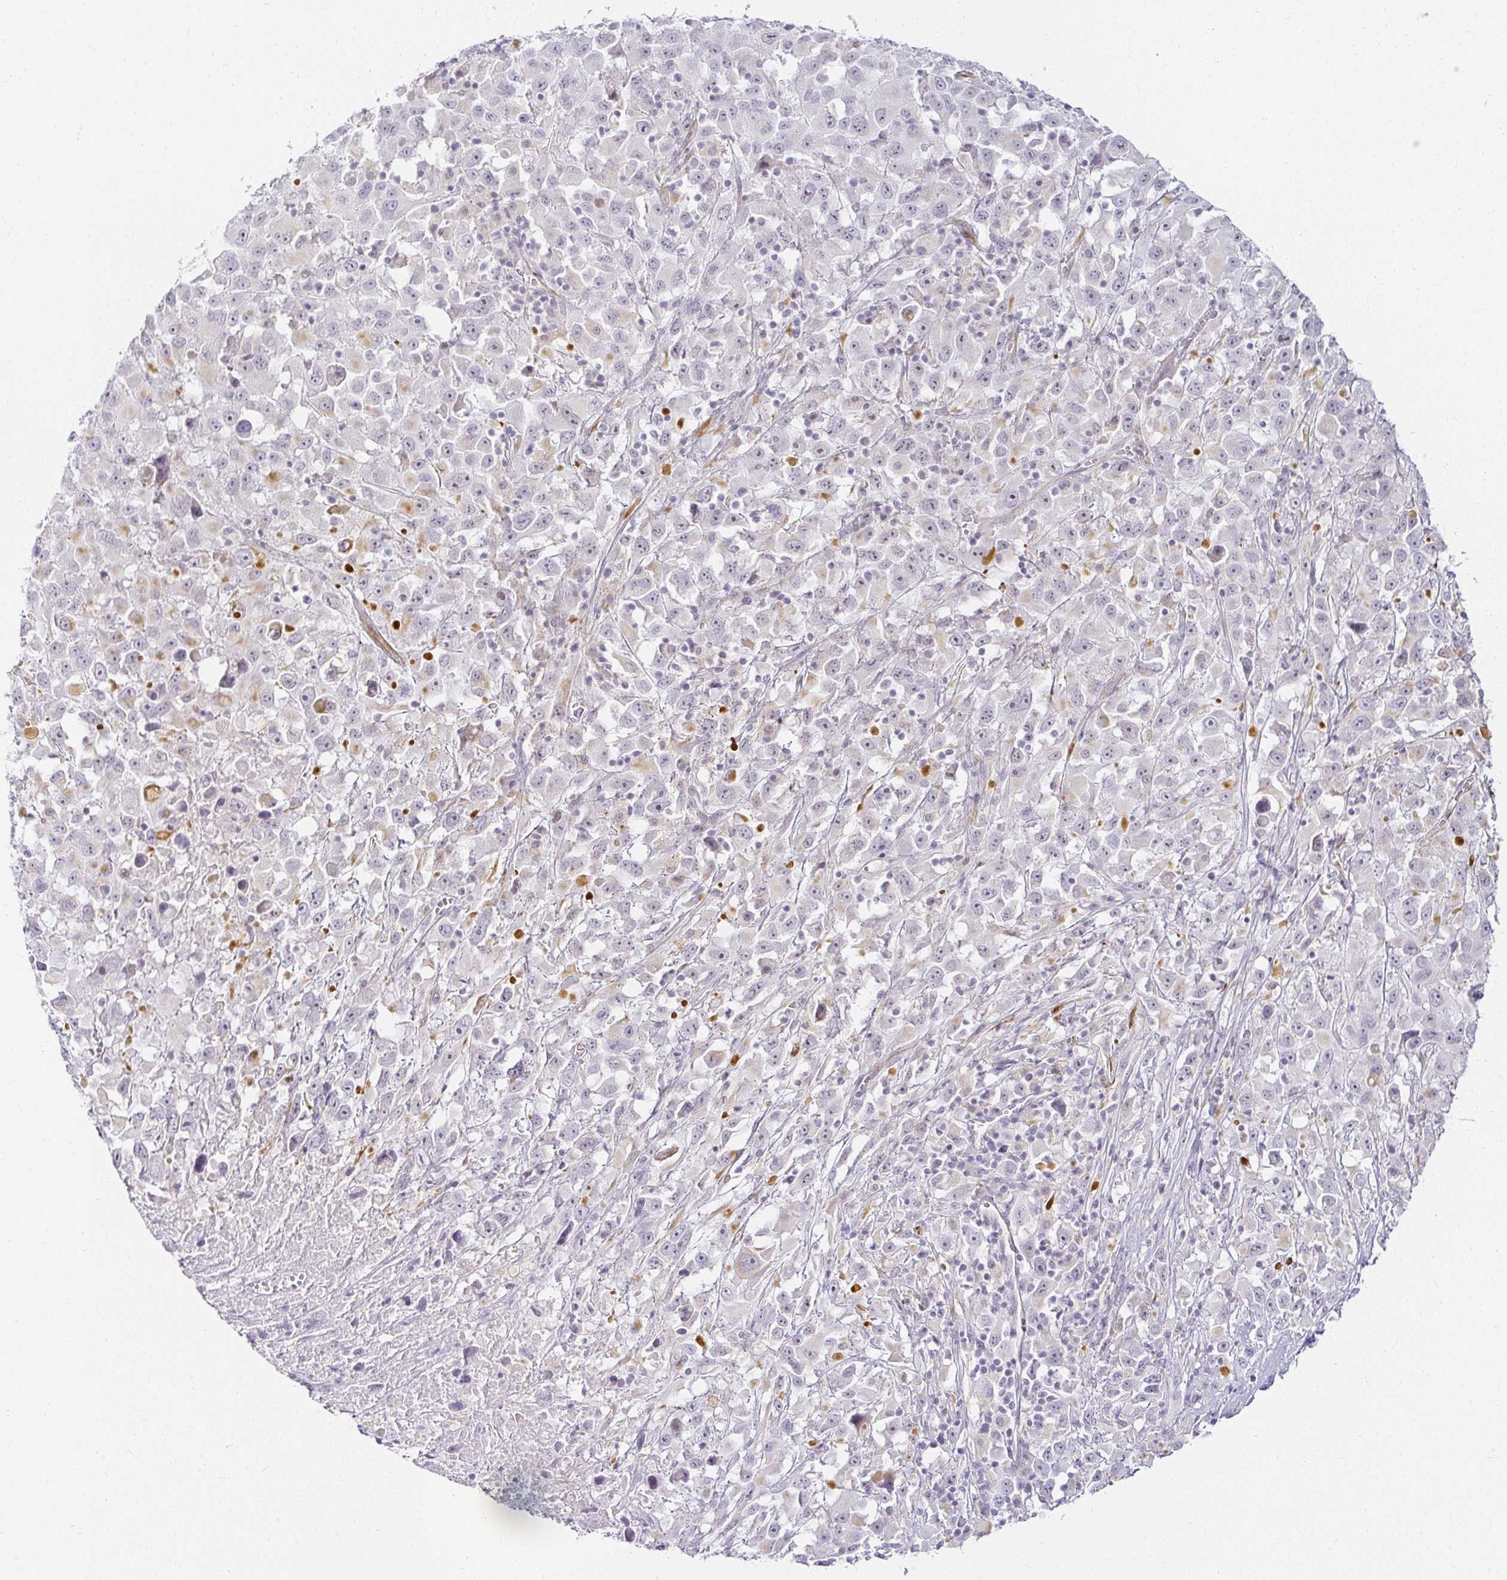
{"staining": {"intensity": "negative", "quantity": "none", "location": "none"}, "tissue": "melanoma", "cell_type": "Tumor cells", "image_type": "cancer", "snomed": [{"axis": "morphology", "description": "Malignant melanoma, Metastatic site"}, {"axis": "topography", "description": "Soft tissue"}], "caption": "There is no significant positivity in tumor cells of malignant melanoma (metastatic site). The staining is performed using DAB (3,3'-diaminobenzidine) brown chromogen with nuclei counter-stained in using hematoxylin.", "gene": "ACAN", "patient": {"sex": "male", "age": 50}}